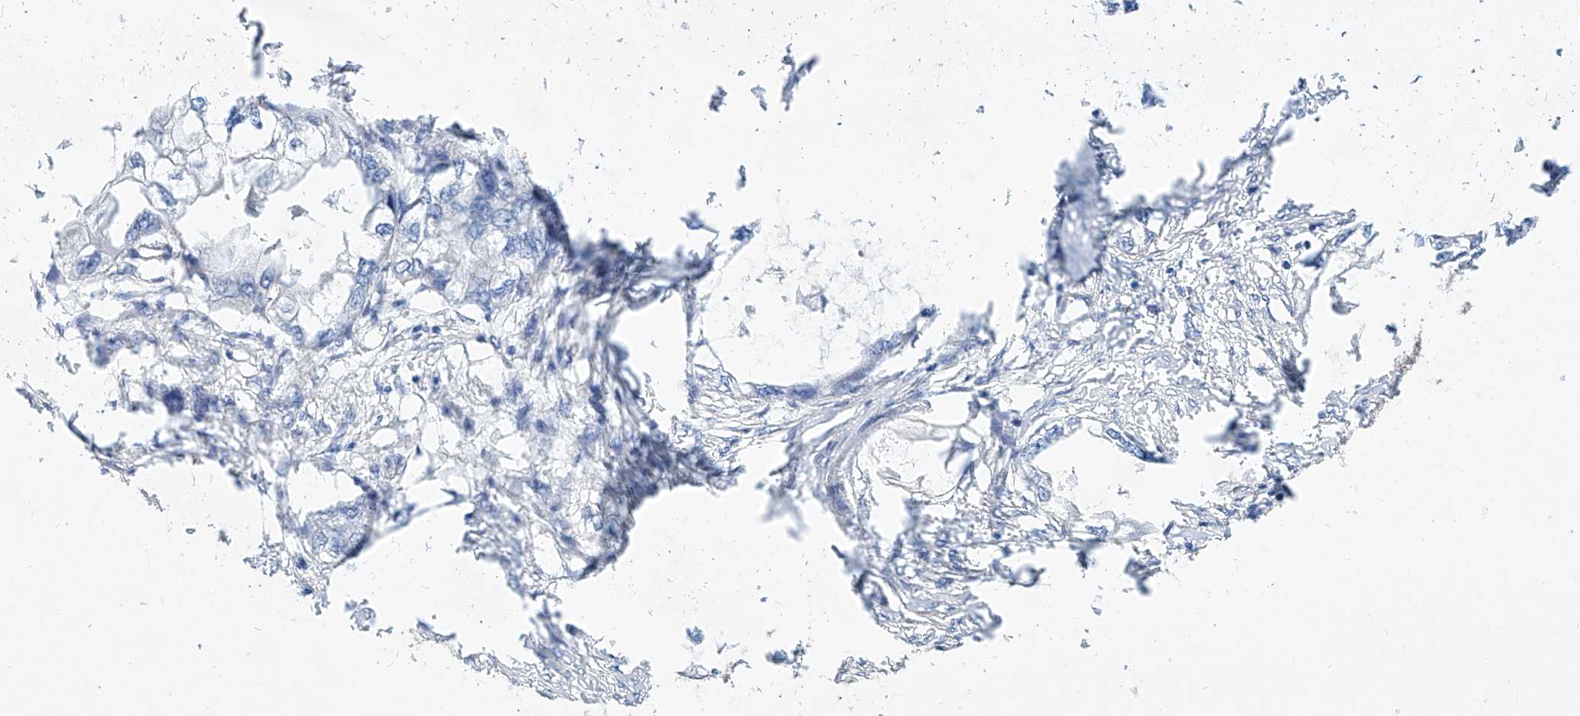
{"staining": {"intensity": "negative", "quantity": "none", "location": "none"}, "tissue": "endometrial cancer", "cell_type": "Tumor cells", "image_type": "cancer", "snomed": [{"axis": "morphology", "description": "Adenocarcinoma, NOS"}, {"axis": "morphology", "description": "Adenocarcinoma, metastatic, NOS"}, {"axis": "topography", "description": "Adipose tissue"}, {"axis": "topography", "description": "Endometrium"}], "caption": "This is a histopathology image of immunohistochemistry (IHC) staining of endometrial cancer (metastatic adenocarcinoma), which shows no positivity in tumor cells.", "gene": "TAS2R60", "patient": {"sex": "female", "age": 67}}